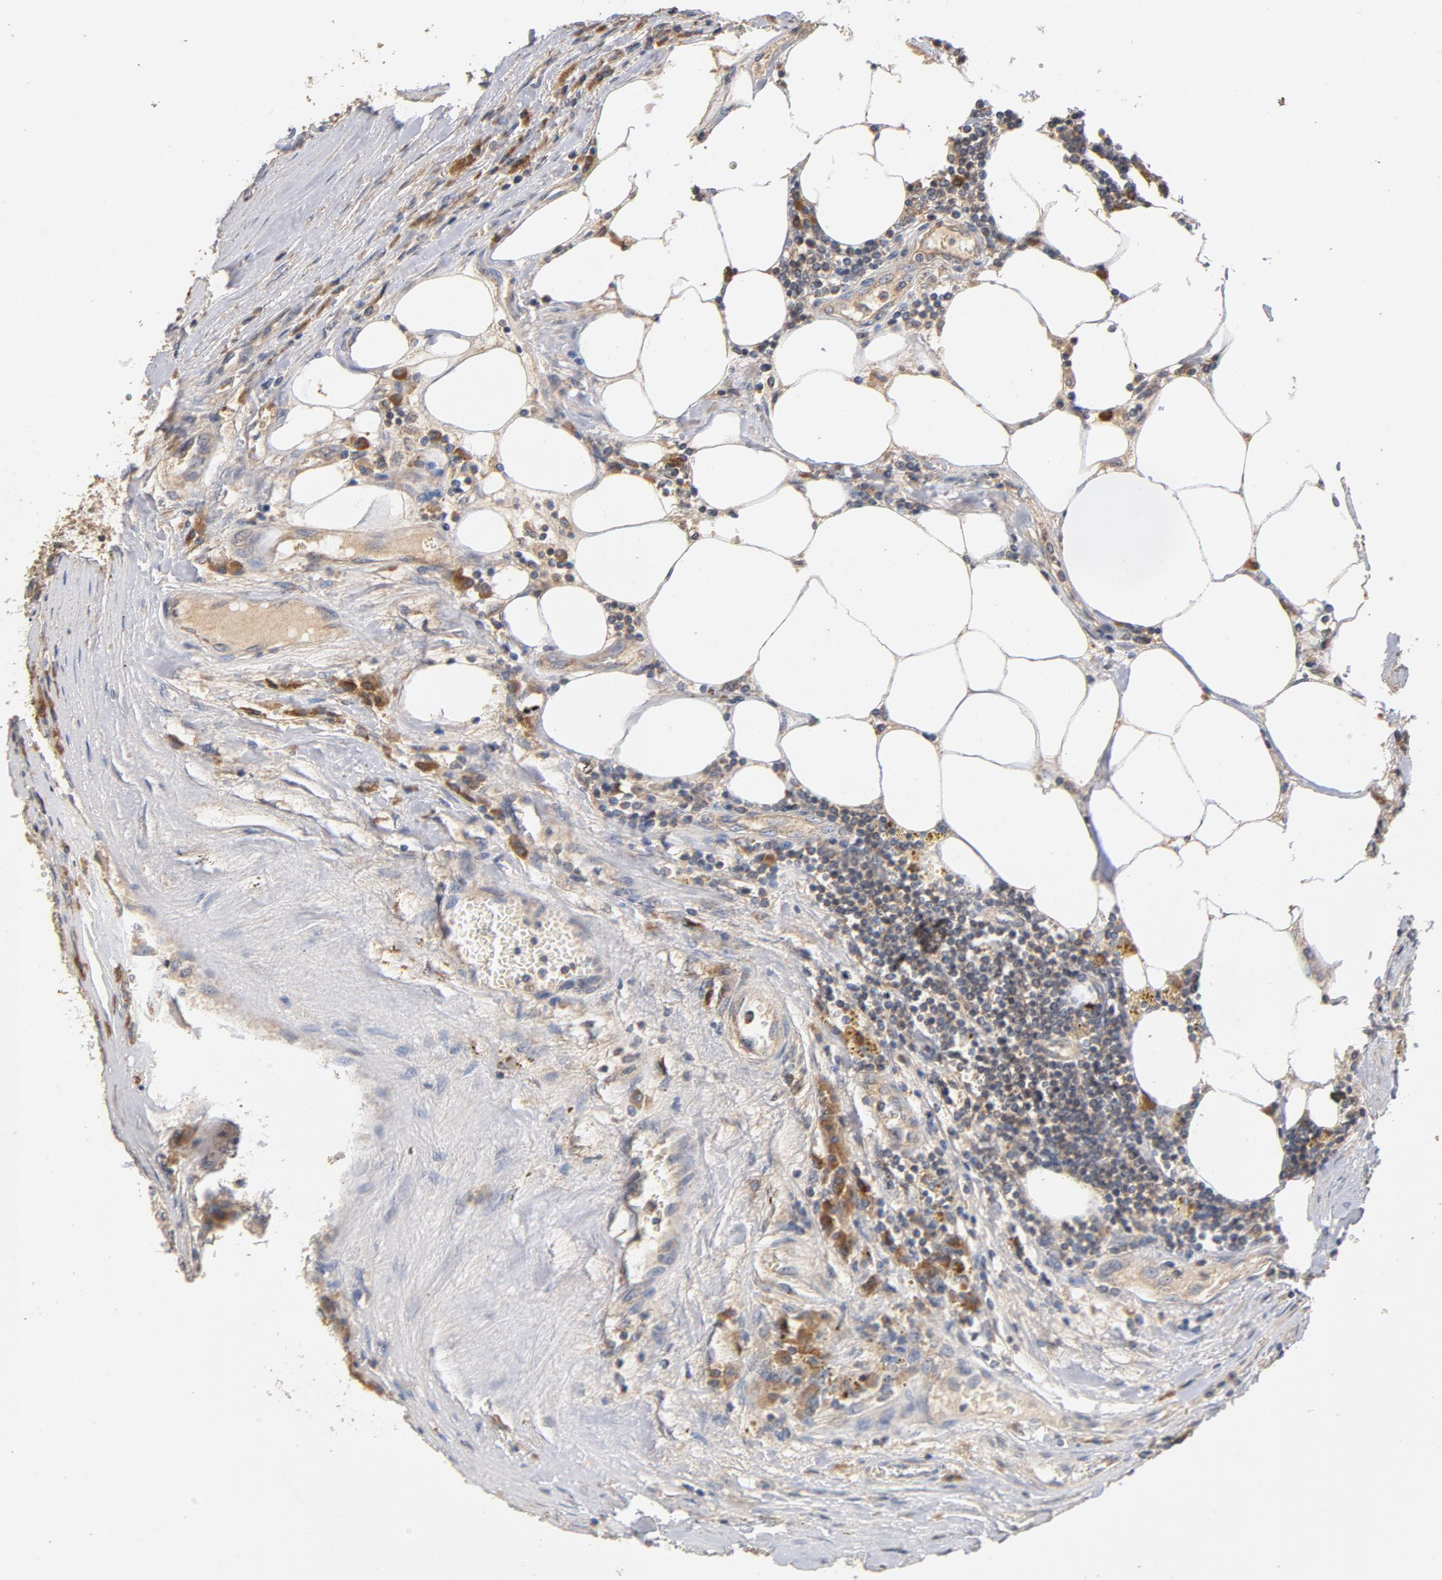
{"staining": {"intensity": "moderate", "quantity": ">75%", "location": "cytoplasmic/membranous"}, "tissue": "renal cancer", "cell_type": "Tumor cells", "image_type": "cancer", "snomed": [{"axis": "morphology", "description": "Normal tissue, NOS"}, {"axis": "morphology", "description": "Adenocarcinoma, NOS"}, {"axis": "topography", "description": "Kidney"}], "caption": "The image reveals immunohistochemical staining of renal cancer (adenocarcinoma). There is moderate cytoplasmic/membranous positivity is appreciated in about >75% of tumor cells.", "gene": "DDX6", "patient": {"sex": "male", "age": 71}}